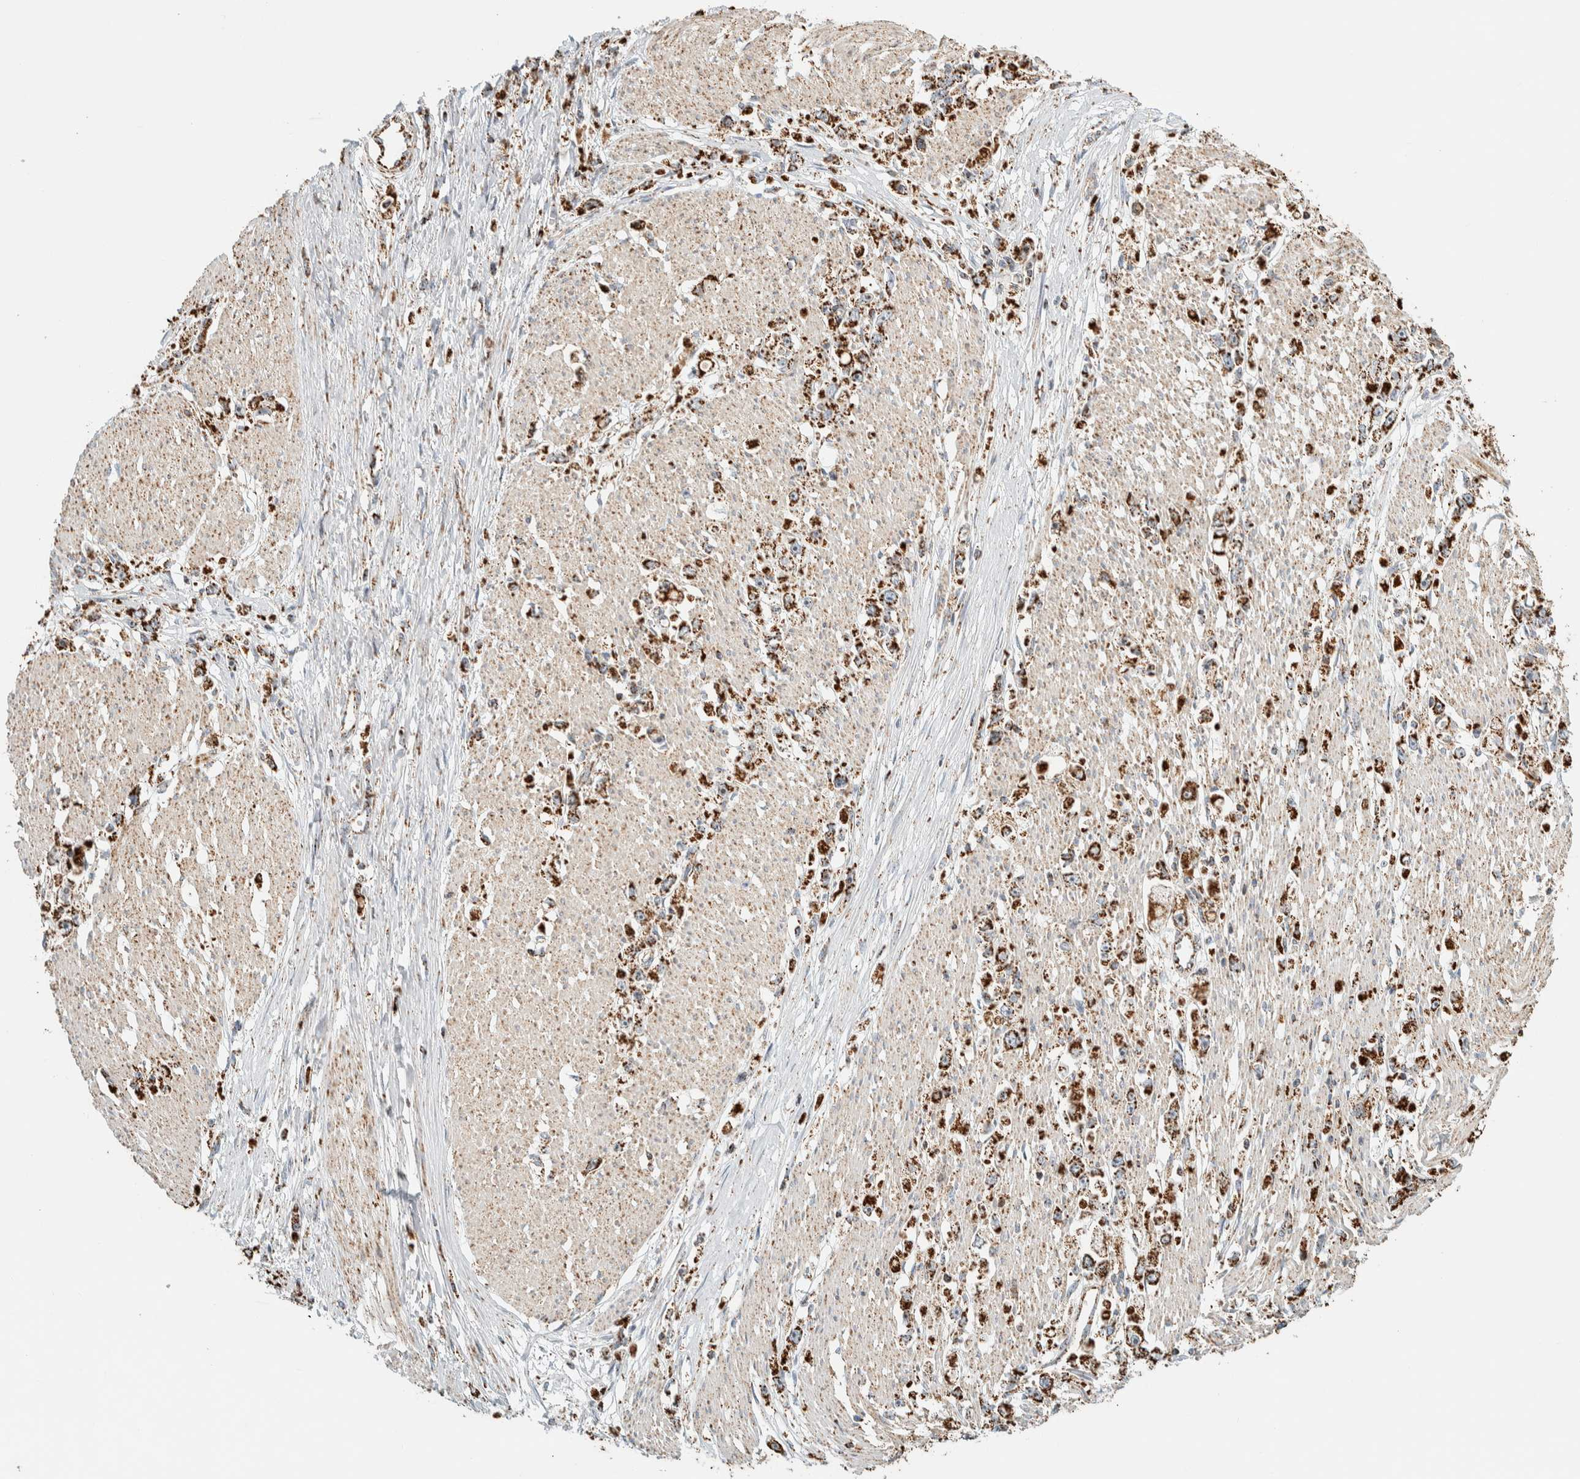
{"staining": {"intensity": "strong", "quantity": ">75%", "location": "cytoplasmic/membranous"}, "tissue": "stomach cancer", "cell_type": "Tumor cells", "image_type": "cancer", "snomed": [{"axis": "morphology", "description": "Adenocarcinoma, NOS"}, {"axis": "topography", "description": "Stomach"}], "caption": "Adenocarcinoma (stomach) stained for a protein exhibits strong cytoplasmic/membranous positivity in tumor cells.", "gene": "ZNF454", "patient": {"sex": "female", "age": 59}}